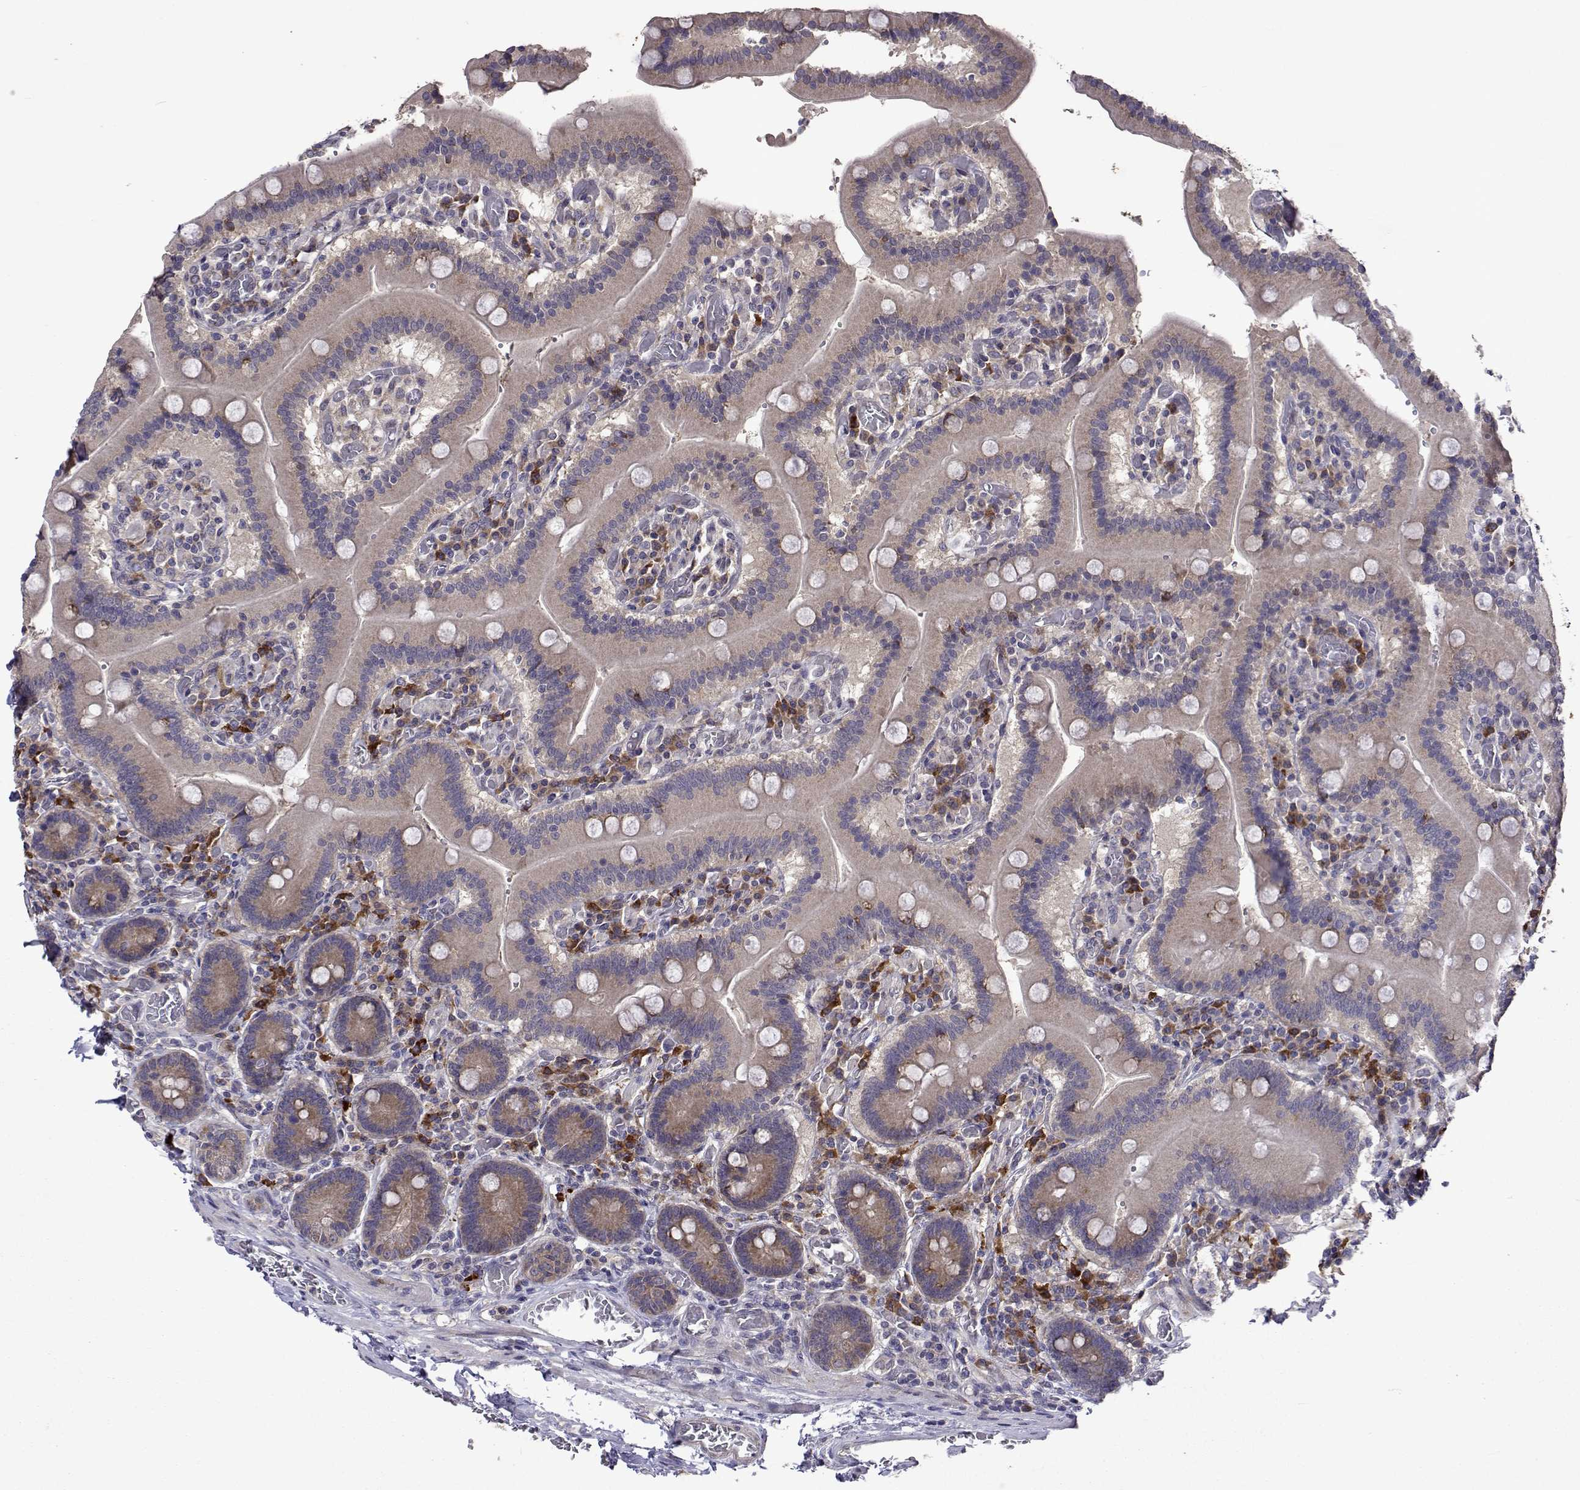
{"staining": {"intensity": "weak", "quantity": "25%-75%", "location": "cytoplasmic/membranous"}, "tissue": "duodenum", "cell_type": "Glandular cells", "image_type": "normal", "snomed": [{"axis": "morphology", "description": "Normal tissue, NOS"}, {"axis": "topography", "description": "Duodenum"}], "caption": "The immunohistochemical stain labels weak cytoplasmic/membranous expression in glandular cells of normal duodenum. (Stains: DAB (3,3'-diaminobenzidine) in brown, nuclei in blue, Microscopy: brightfield microscopy at high magnification).", "gene": "TARBP2", "patient": {"sex": "female", "age": 62}}